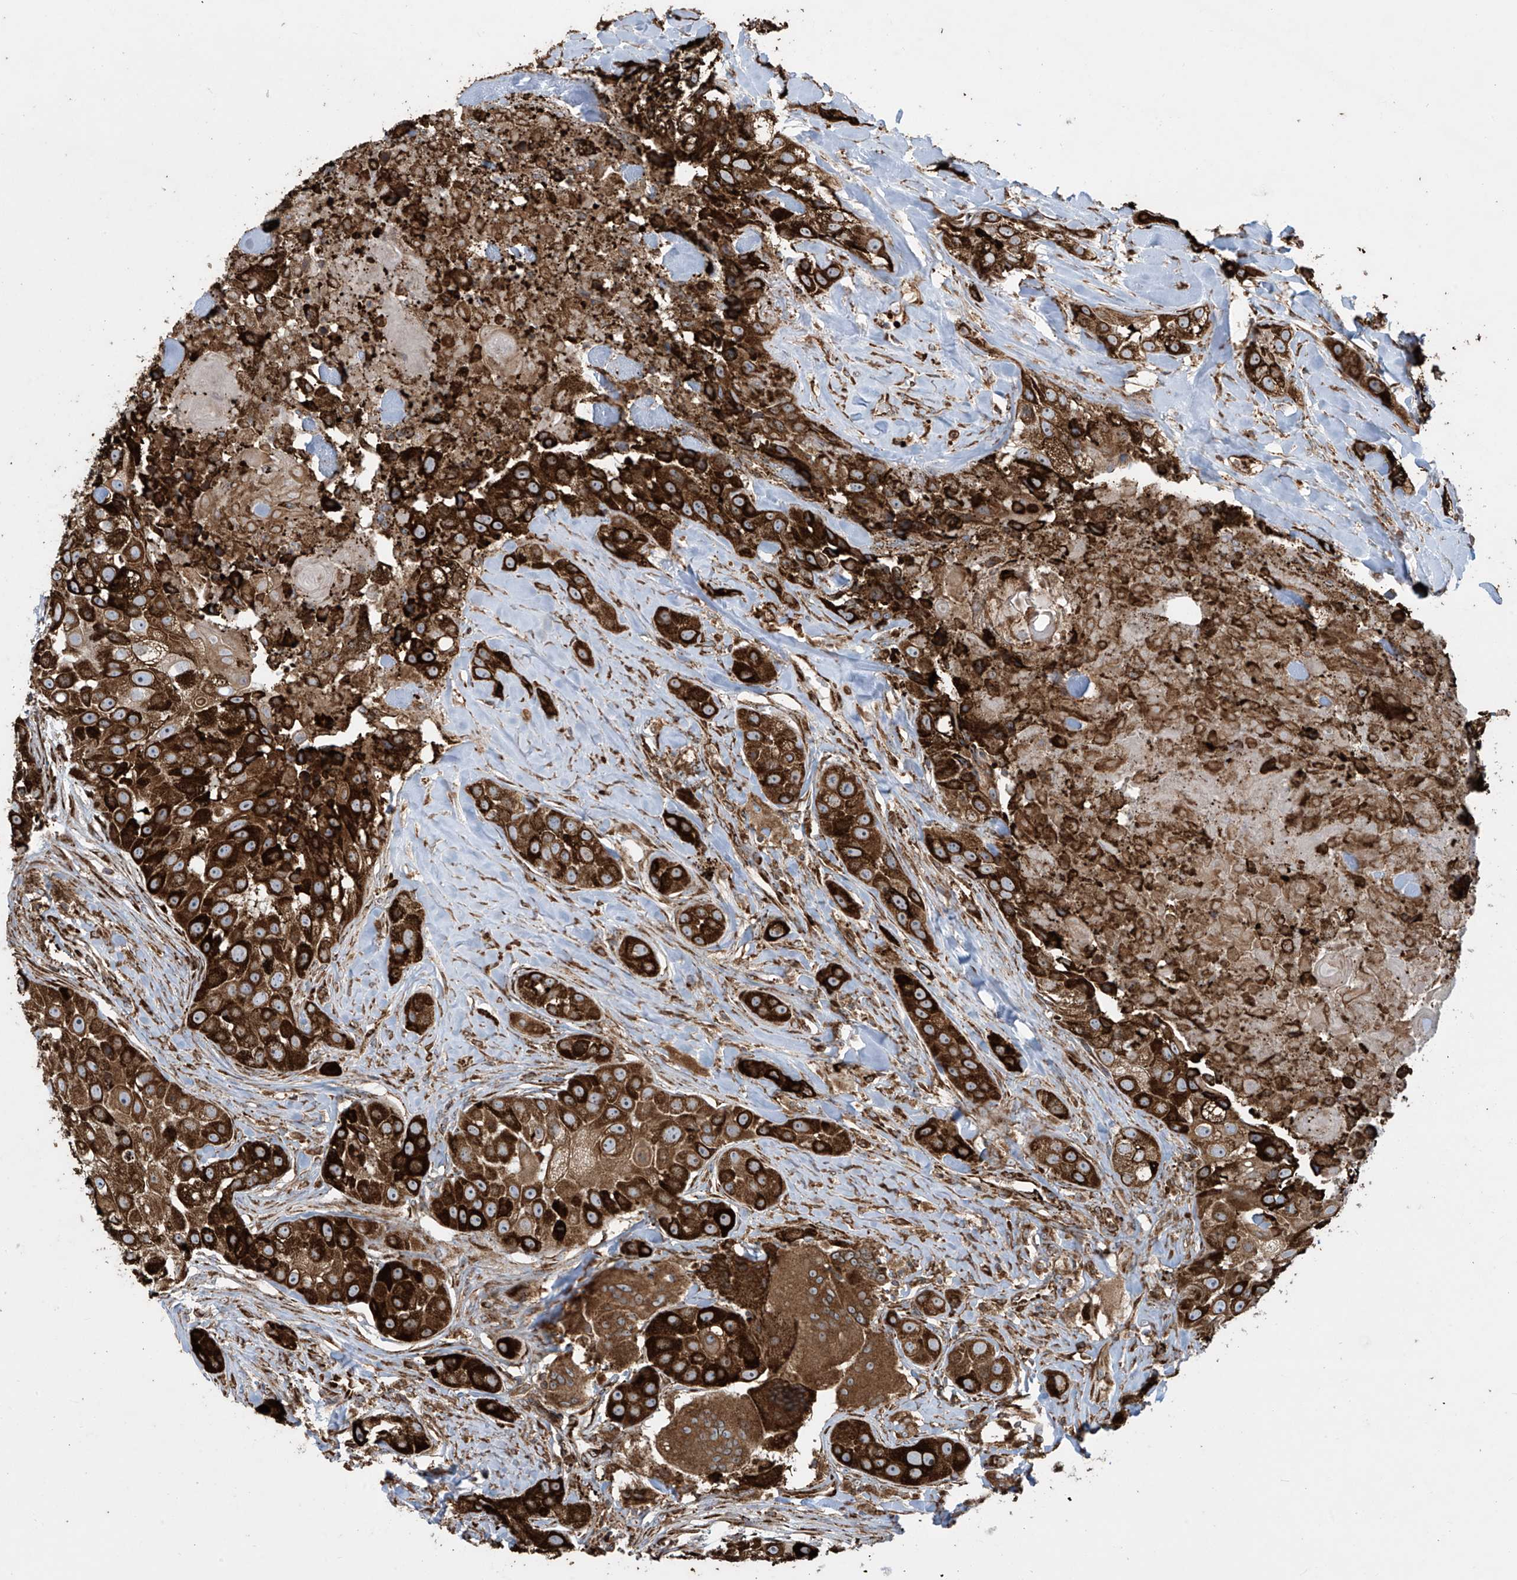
{"staining": {"intensity": "strong", "quantity": ">75%", "location": "cytoplasmic/membranous"}, "tissue": "head and neck cancer", "cell_type": "Tumor cells", "image_type": "cancer", "snomed": [{"axis": "morphology", "description": "Normal tissue, NOS"}, {"axis": "morphology", "description": "Squamous cell carcinoma, NOS"}, {"axis": "topography", "description": "Skeletal muscle"}, {"axis": "topography", "description": "Head-Neck"}], "caption": "IHC of human head and neck cancer (squamous cell carcinoma) exhibits high levels of strong cytoplasmic/membranous staining in approximately >75% of tumor cells.", "gene": "MX1", "patient": {"sex": "male", "age": 51}}